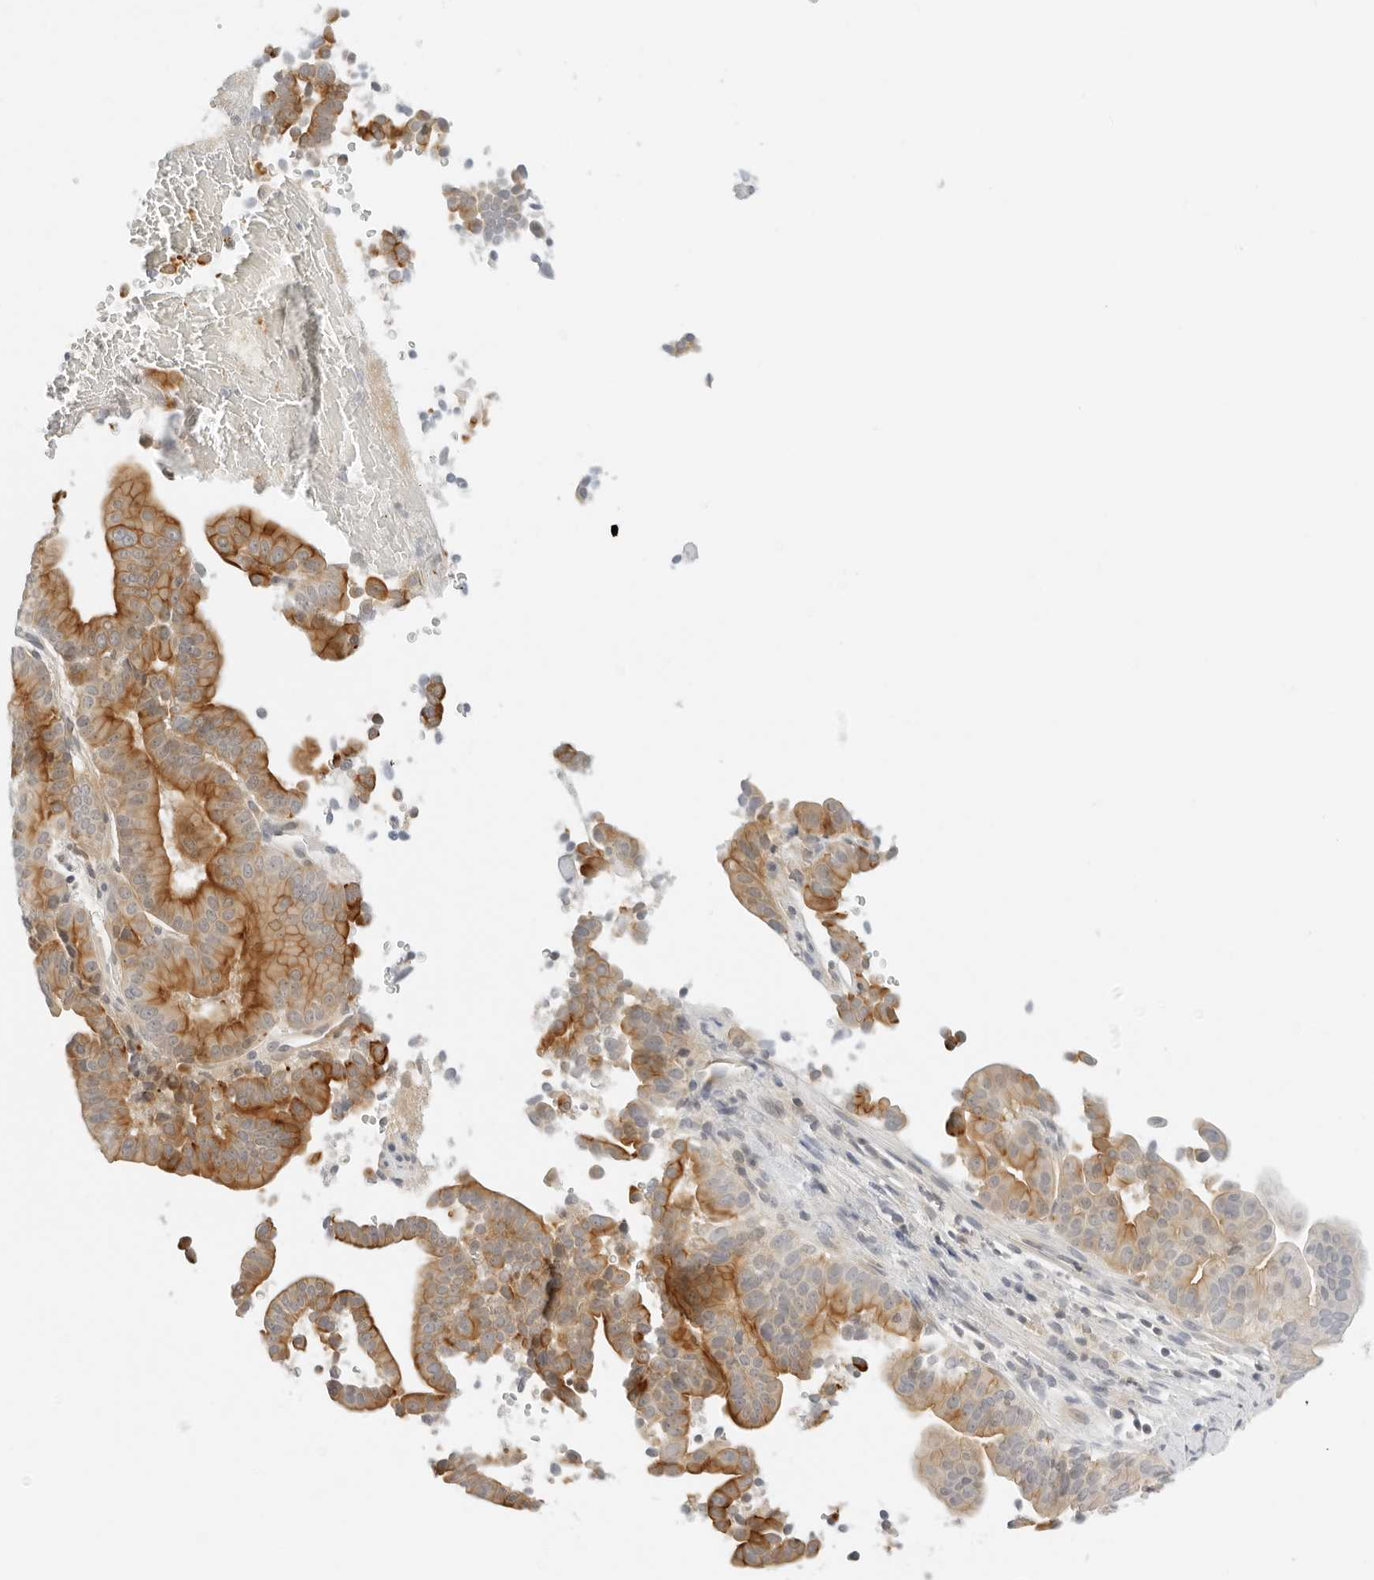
{"staining": {"intensity": "strong", "quantity": "25%-75%", "location": "cytoplasmic/membranous"}, "tissue": "liver cancer", "cell_type": "Tumor cells", "image_type": "cancer", "snomed": [{"axis": "morphology", "description": "Cholangiocarcinoma"}, {"axis": "topography", "description": "Liver"}], "caption": "Protein staining displays strong cytoplasmic/membranous staining in approximately 25%-75% of tumor cells in liver cholangiocarcinoma.", "gene": "OSCP1", "patient": {"sex": "female", "age": 75}}